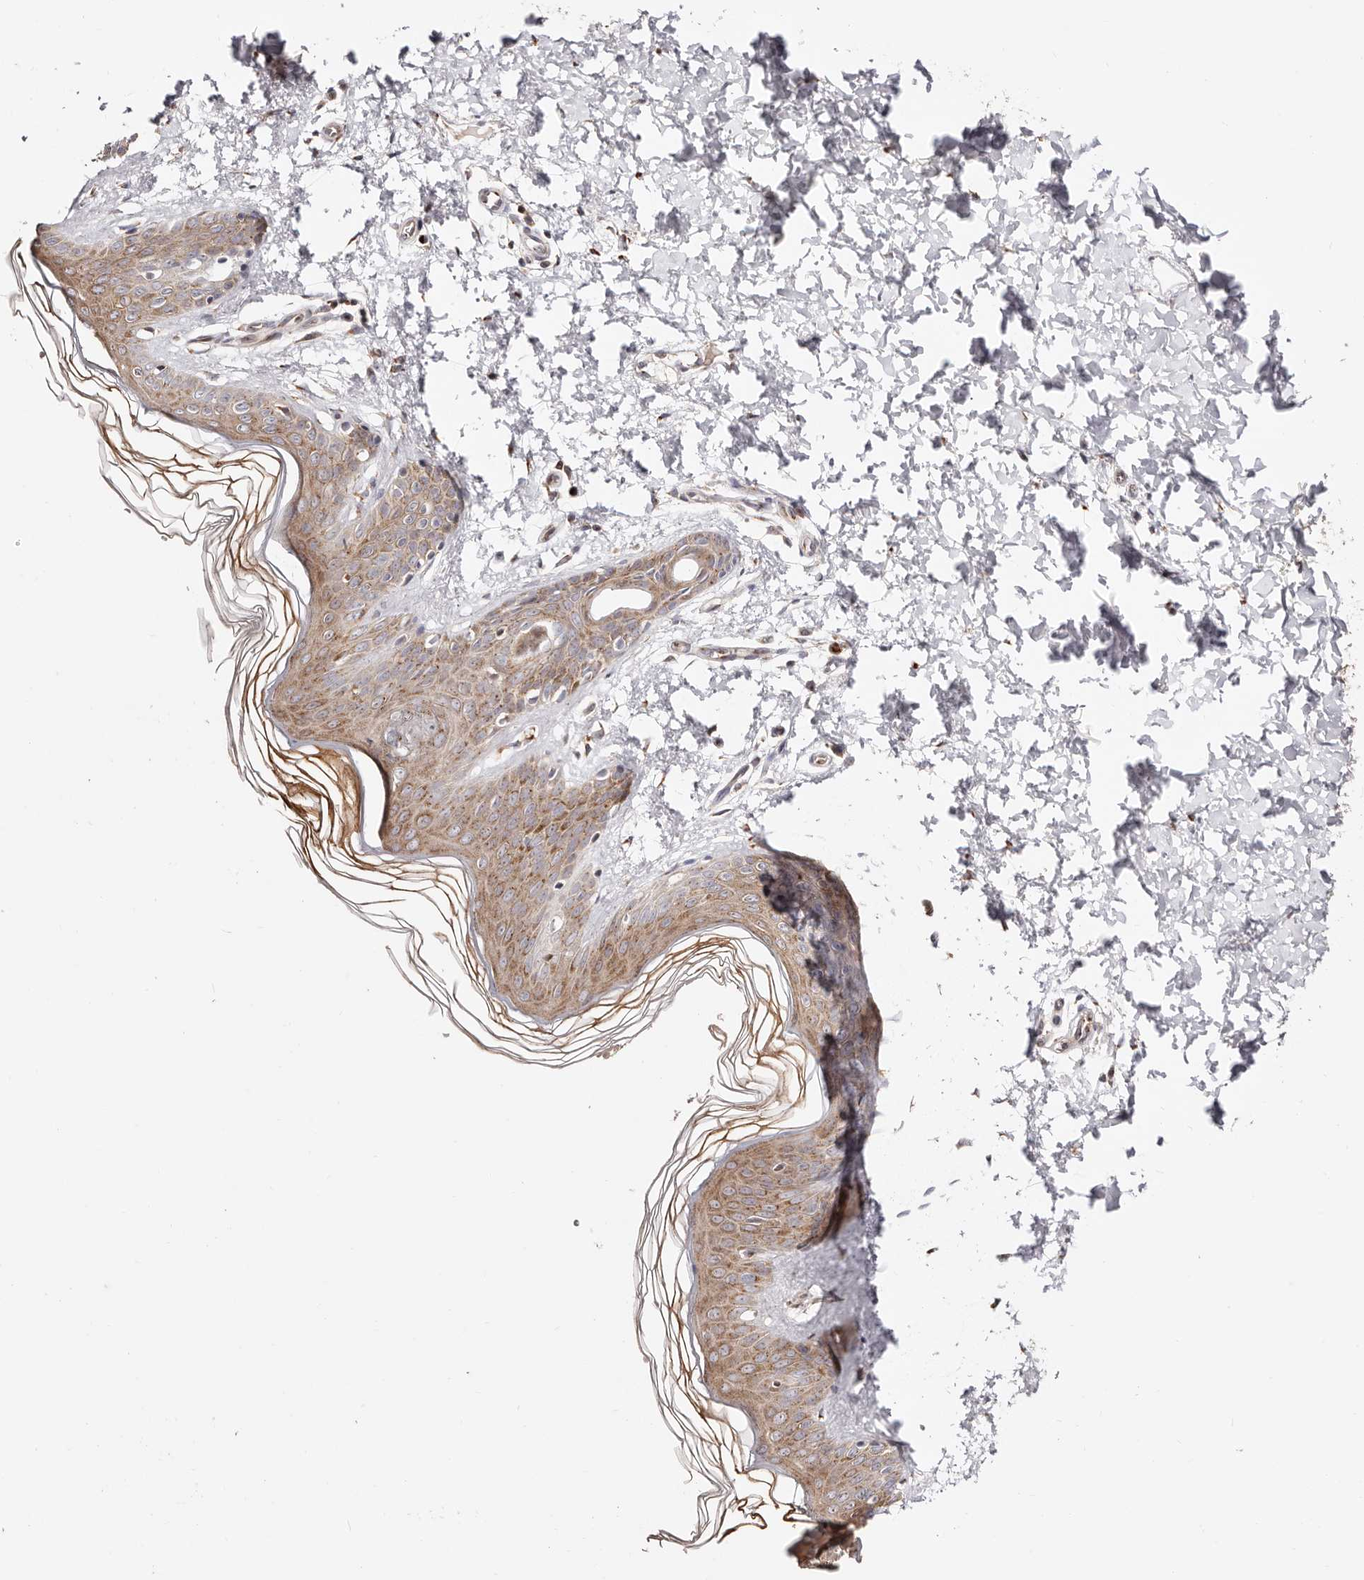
{"staining": {"intensity": "weak", "quantity": "25%-75%", "location": "cytoplasmic/membranous"}, "tissue": "skin", "cell_type": "Fibroblasts", "image_type": "normal", "snomed": [{"axis": "morphology", "description": "Normal tissue, NOS"}, {"axis": "morphology", "description": "Neoplasm, benign, NOS"}, {"axis": "topography", "description": "Skin"}, {"axis": "topography", "description": "Soft tissue"}], "caption": "Immunohistochemical staining of benign human skin demonstrates low levels of weak cytoplasmic/membranous staining in approximately 25%-75% of fibroblasts.", "gene": "MAPK6", "patient": {"sex": "male", "age": 26}}